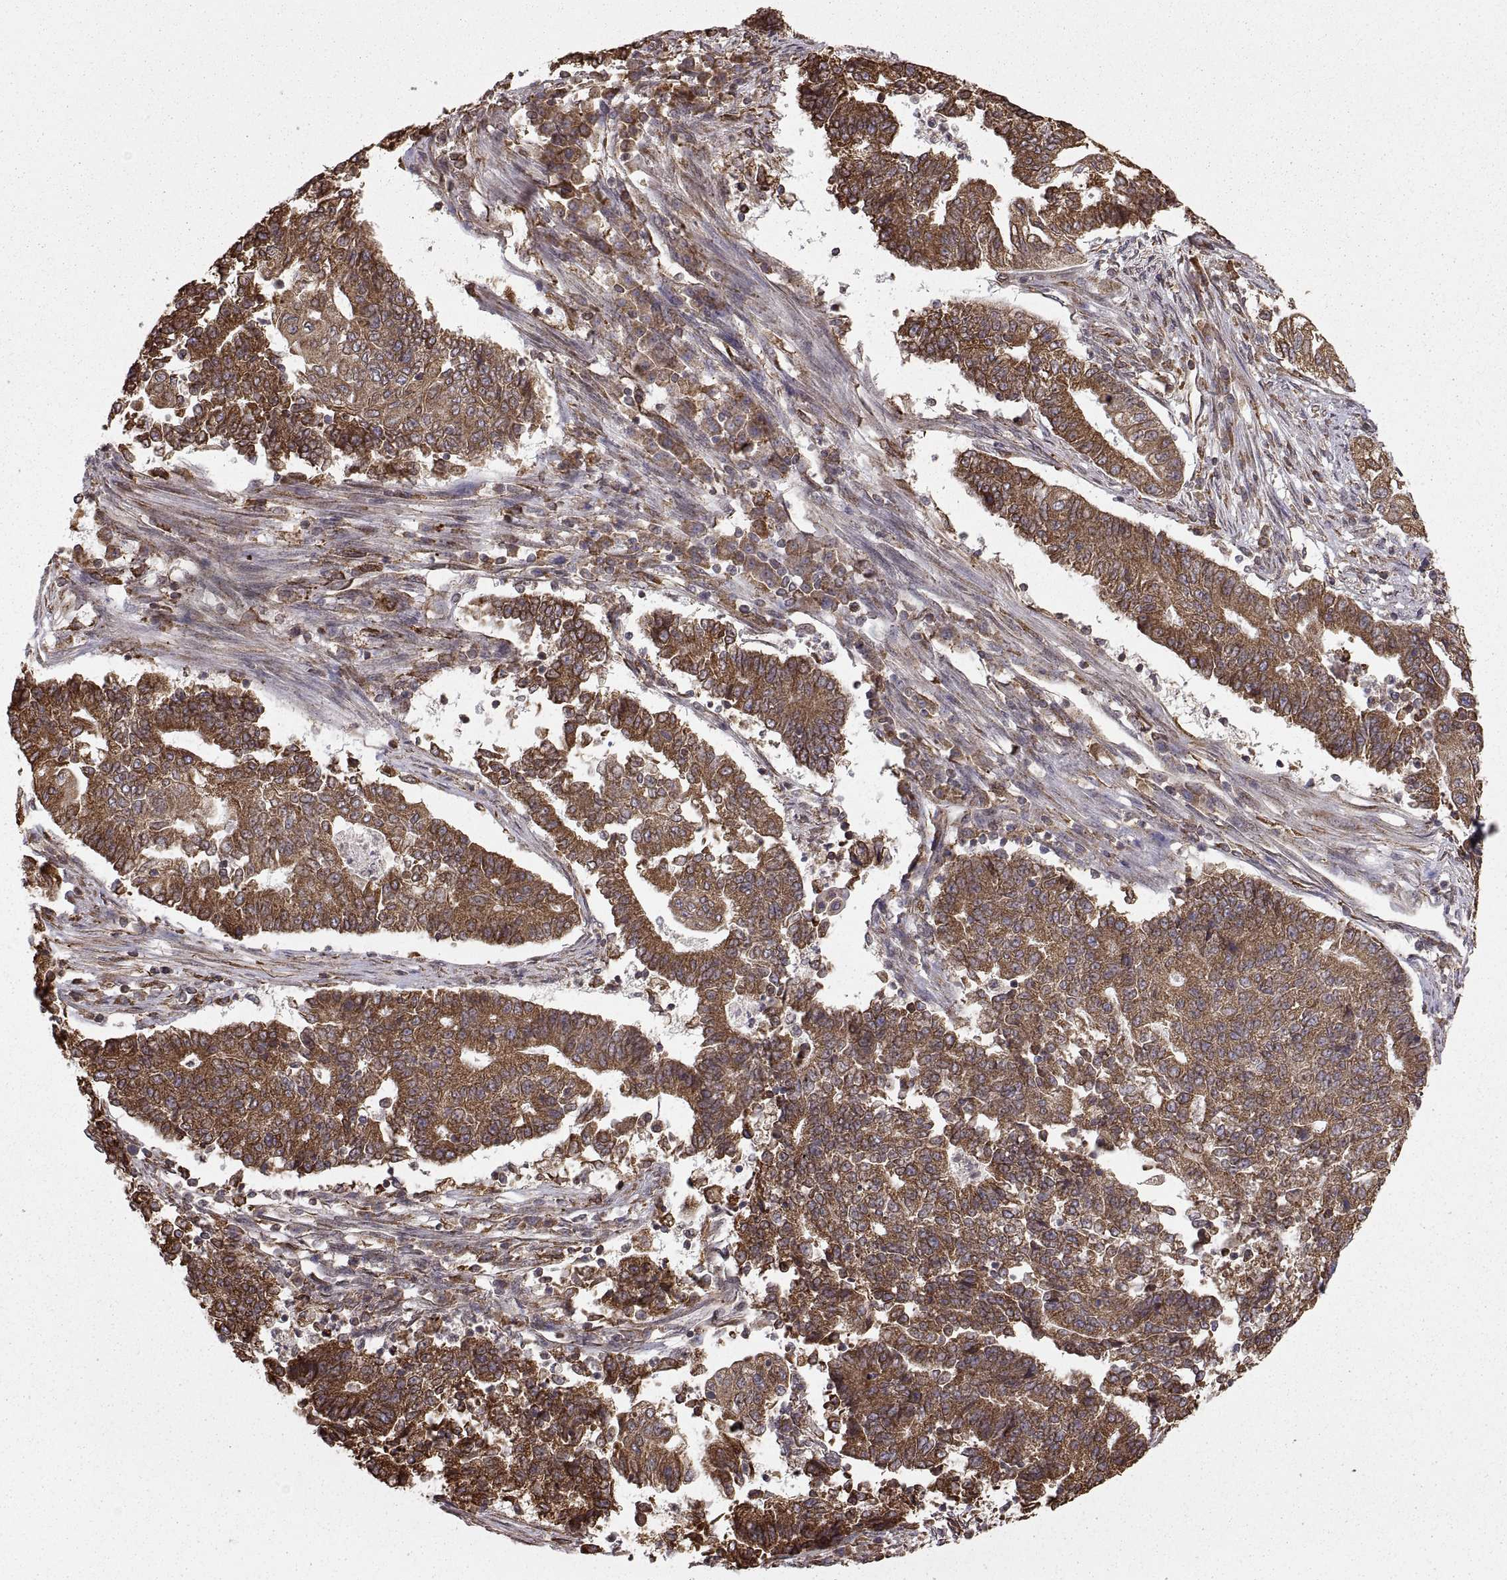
{"staining": {"intensity": "strong", "quantity": "25%-75%", "location": "cytoplasmic/membranous"}, "tissue": "endometrial cancer", "cell_type": "Tumor cells", "image_type": "cancer", "snomed": [{"axis": "morphology", "description": "Adenocarcinoma, NOS"}, {"axis": "topography", "description": "Uterus"}, {"axis": "topography", "description": "Endometrium"}], "caption": "This is an image of immunohistochemistry staining of endometrial cancer (adenocarcinoma), which shows strong expression in the cytoplasmic/membranous of tumor cells.", "gene": "PDIA3", "patient": {"sex": "female", "age": 54}}